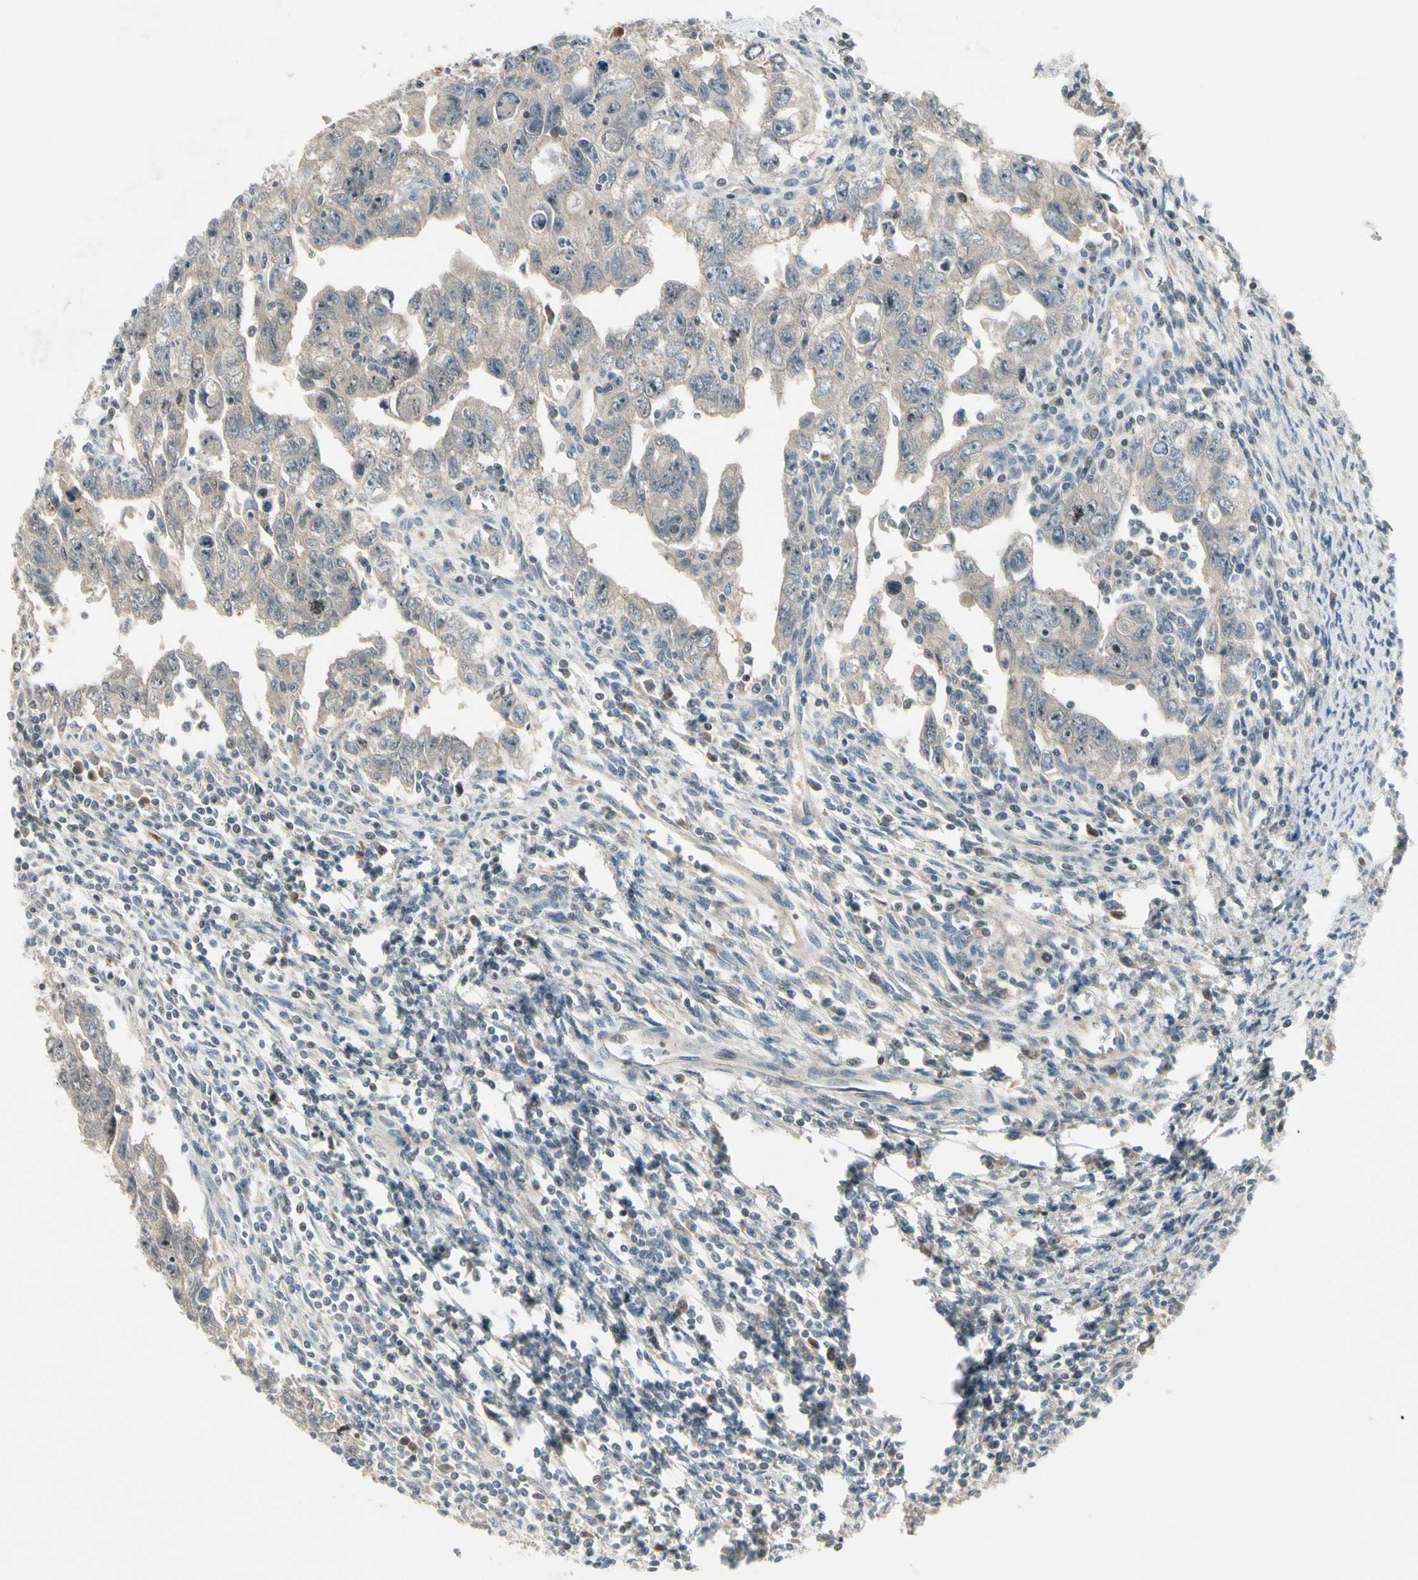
{"staining": {"intensity": "weak", "quantity": ">75%", "location": "cytoplasmic/membranous"}, "tissue": "testis cancer", "cell_type": "Tumor cells", "image_type": "cancer", "snomed": [{"axis": "morphology", "description": "Carcinoma, Embryonal, NOS"}, {"axis": "topography", "description": "Testis"}], "caption": "Testis cancer (embryonal carcinoma) stained for a protein displays weak cytoplasmic/membranous positivity in tumor cells.", "gene": "ICAM5", "patient": {"sex": "male", "age": 28}}